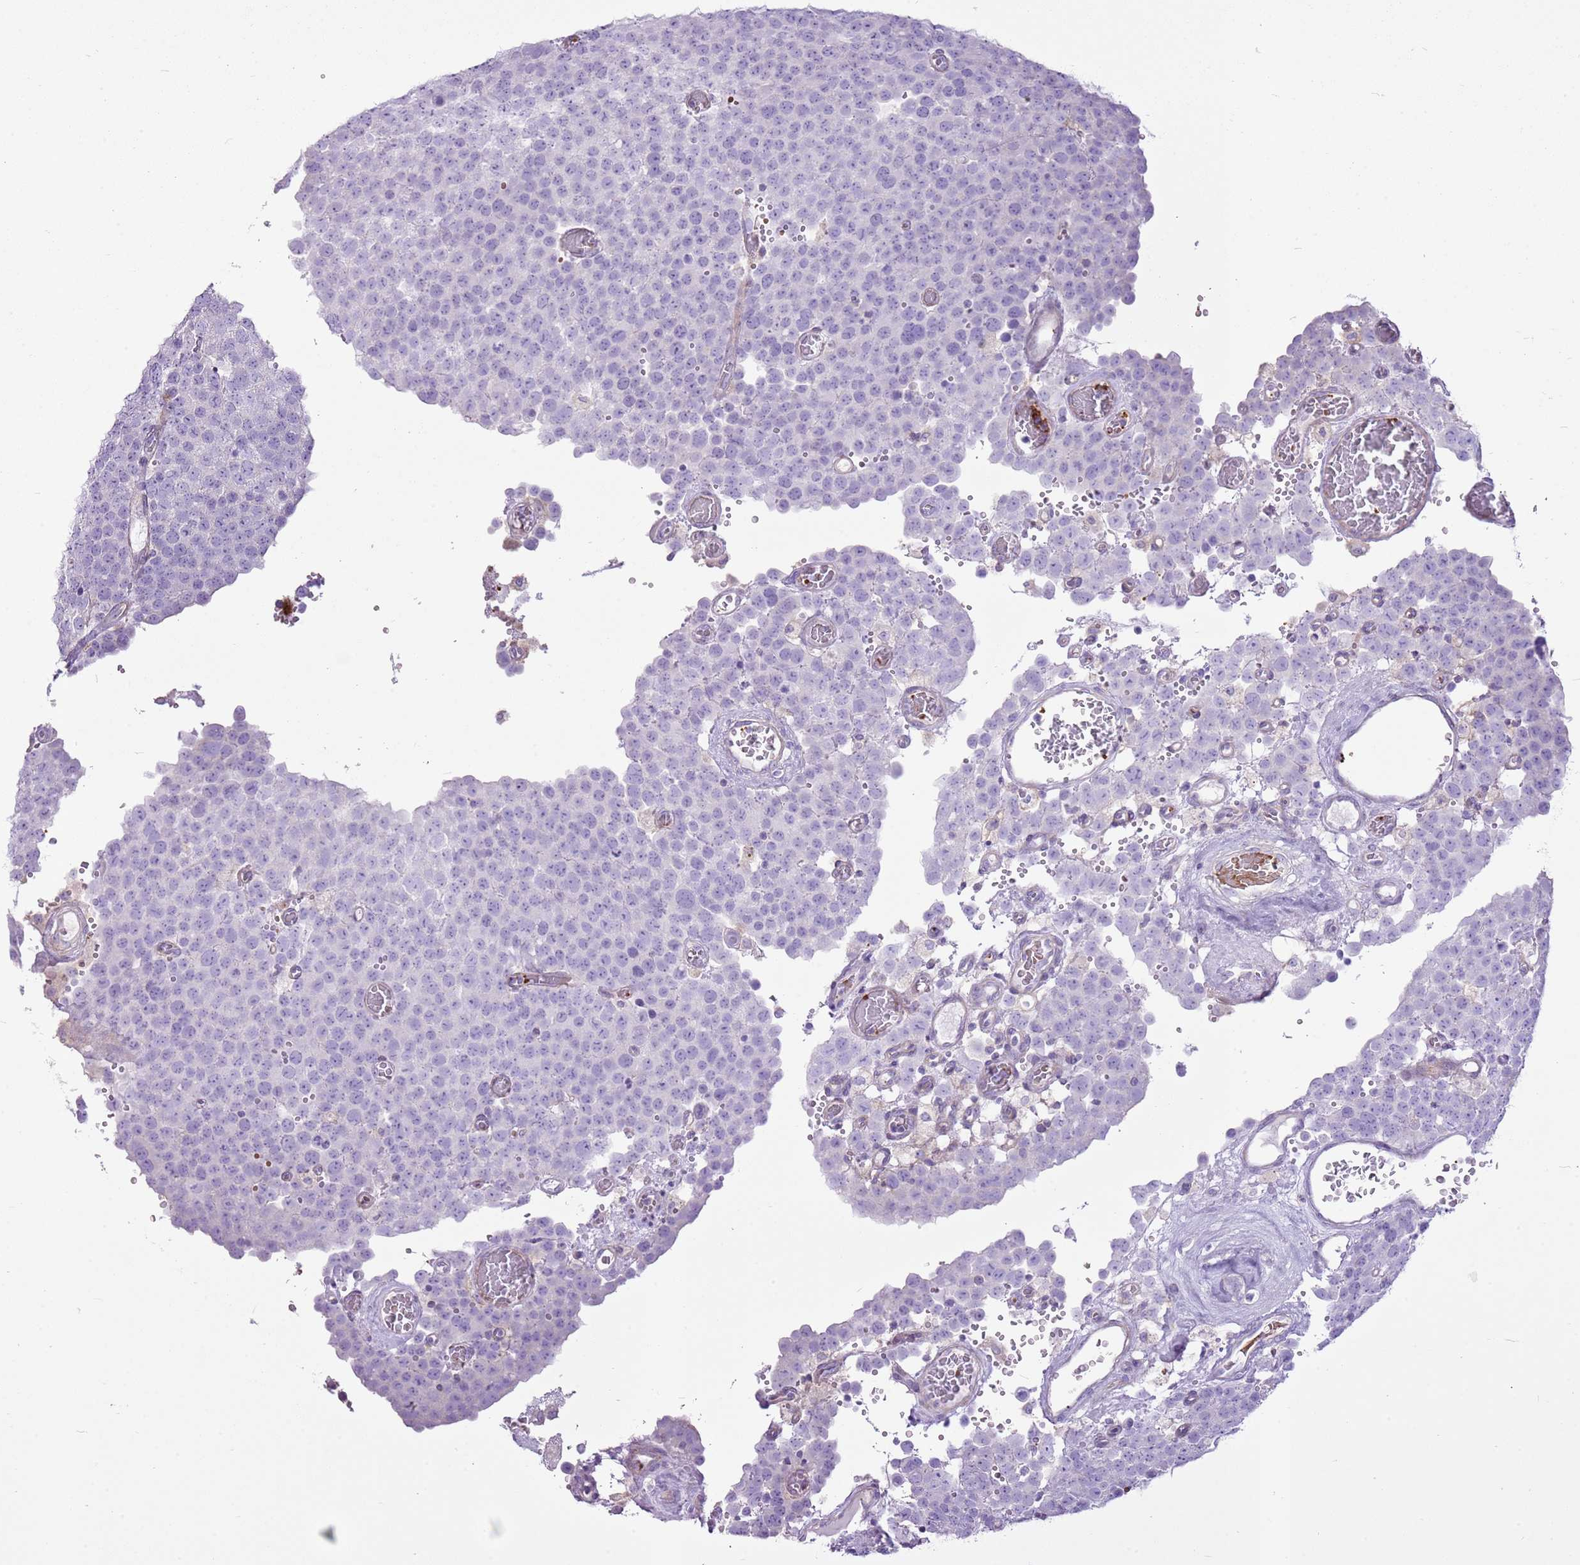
{"staining": {"intensity": "negative", "quantity": "none", "location": "none"}, "tissue": "testis cancer", "cell_type": "Tumor cells", "image_type": "cancer", "snomed": [{"axis": "morphology", "description": "Normal tissue, NOS"}, {"axis": "morphology", "description": "Seminoma, NOS"}, {"axis": "topography", "description": "Testis"}], "caption": "The IHC photomicrograph has no significant staining in tumor cells of testis cancer (seminoma) tissue.", "gene": "CHAC2", "patient": {"sex": "male", "age": 71}}